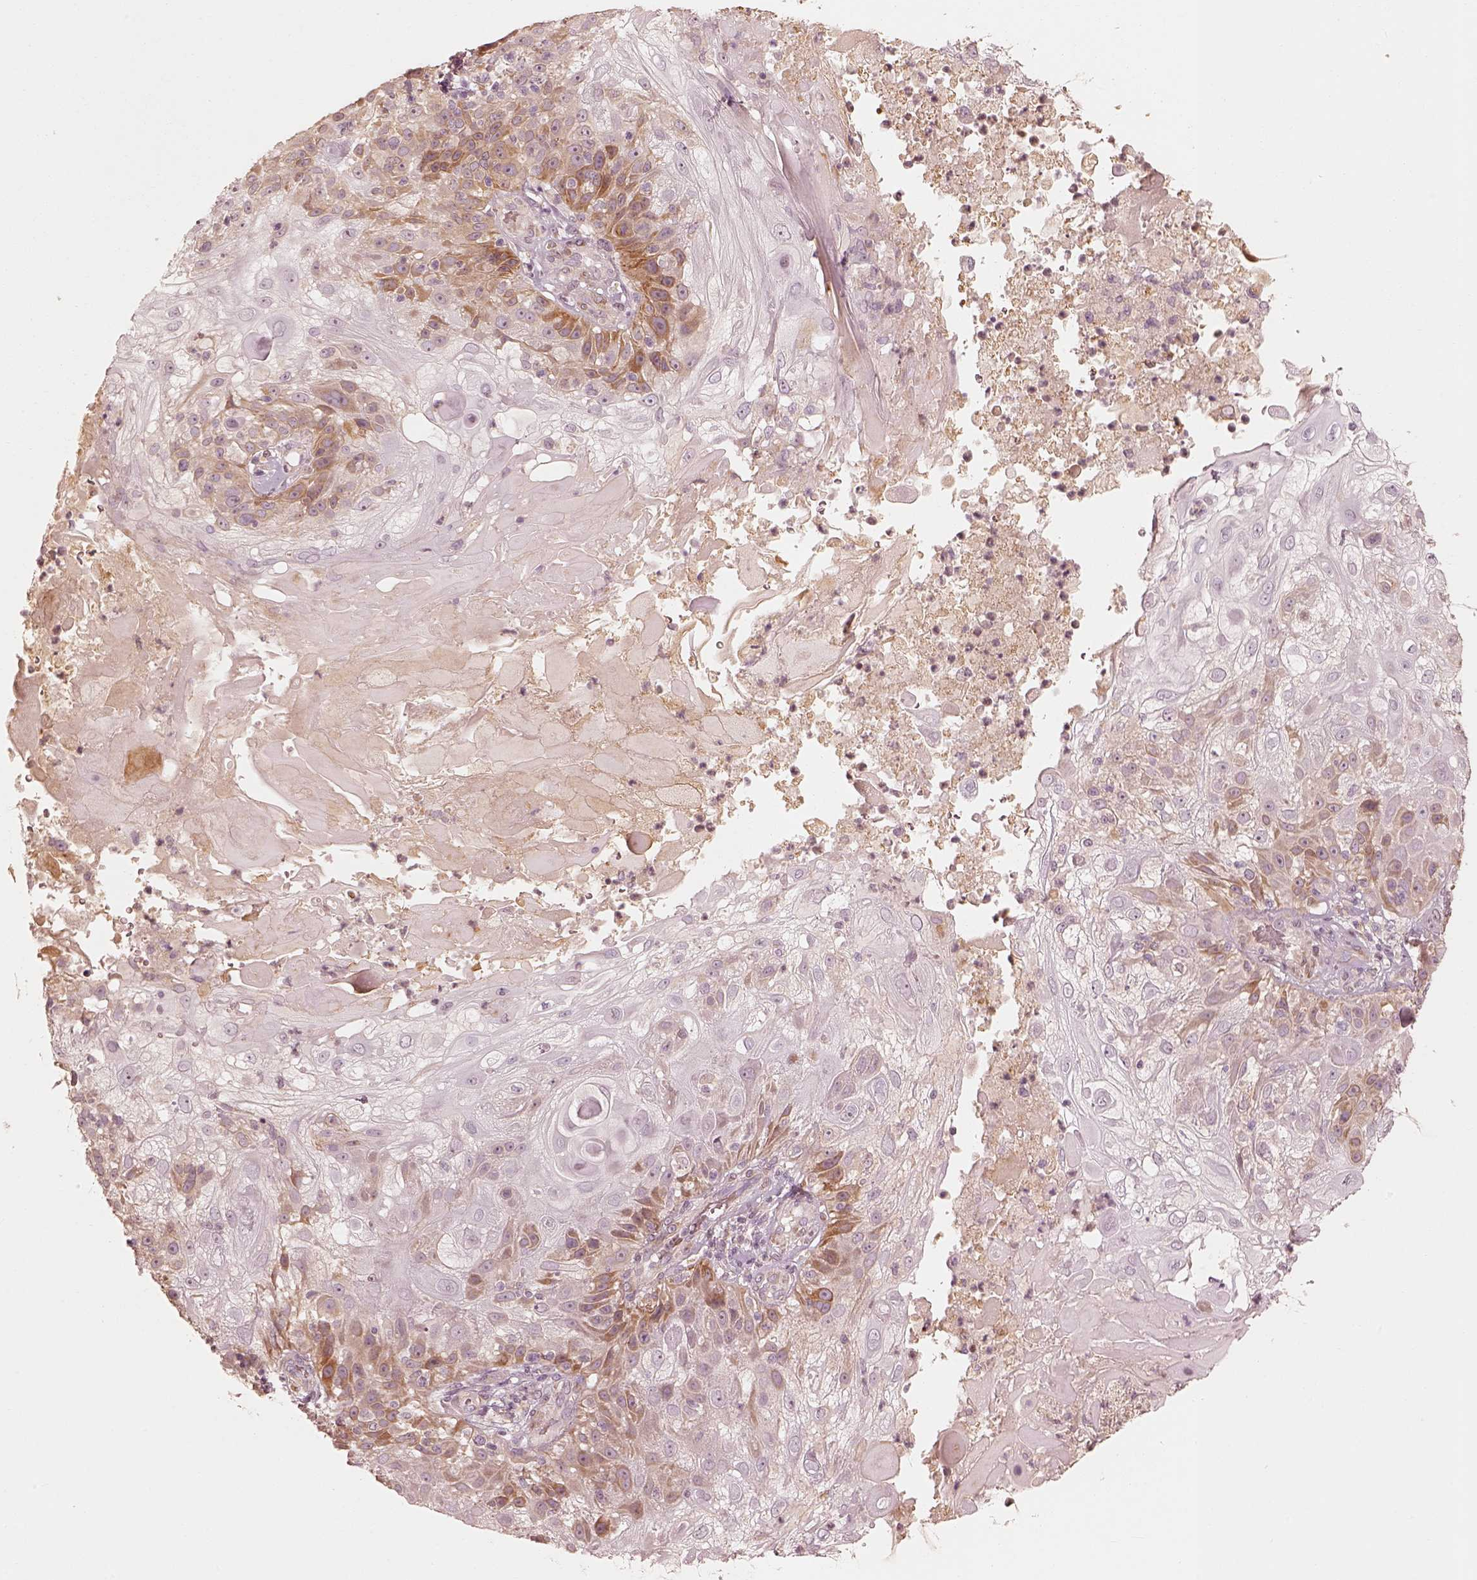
{"staining": {"intensity": "moderate", "quantity": ">75%", "location": "cytoplasmic/membranous"}, "tissue": "skin cancer", "cell_type": "Tumor cells", "image_type": "cancer", "snomed": [{"axis": "morphology", "description": "Normal tissue, NOS"}, {"axis": "morphology", "description": "Squamous cell carcinoma, NOS"}, {"axis": "topography", "description": "Skin"}], "caption": "Immunohistochemistry (IHC) (DAB) staining of human skin cancer (squamous cell carcinoma) demonstrates moderate cytoplasmic/membranous protein expression in approximately >75% of tumor cells. (DAB (3,3'-diaminobenzidine) IHC, brown staining for protein, blue staining for nuclei).", "gene": "WLS", "patient": {"sex": "female", "age": 83}}